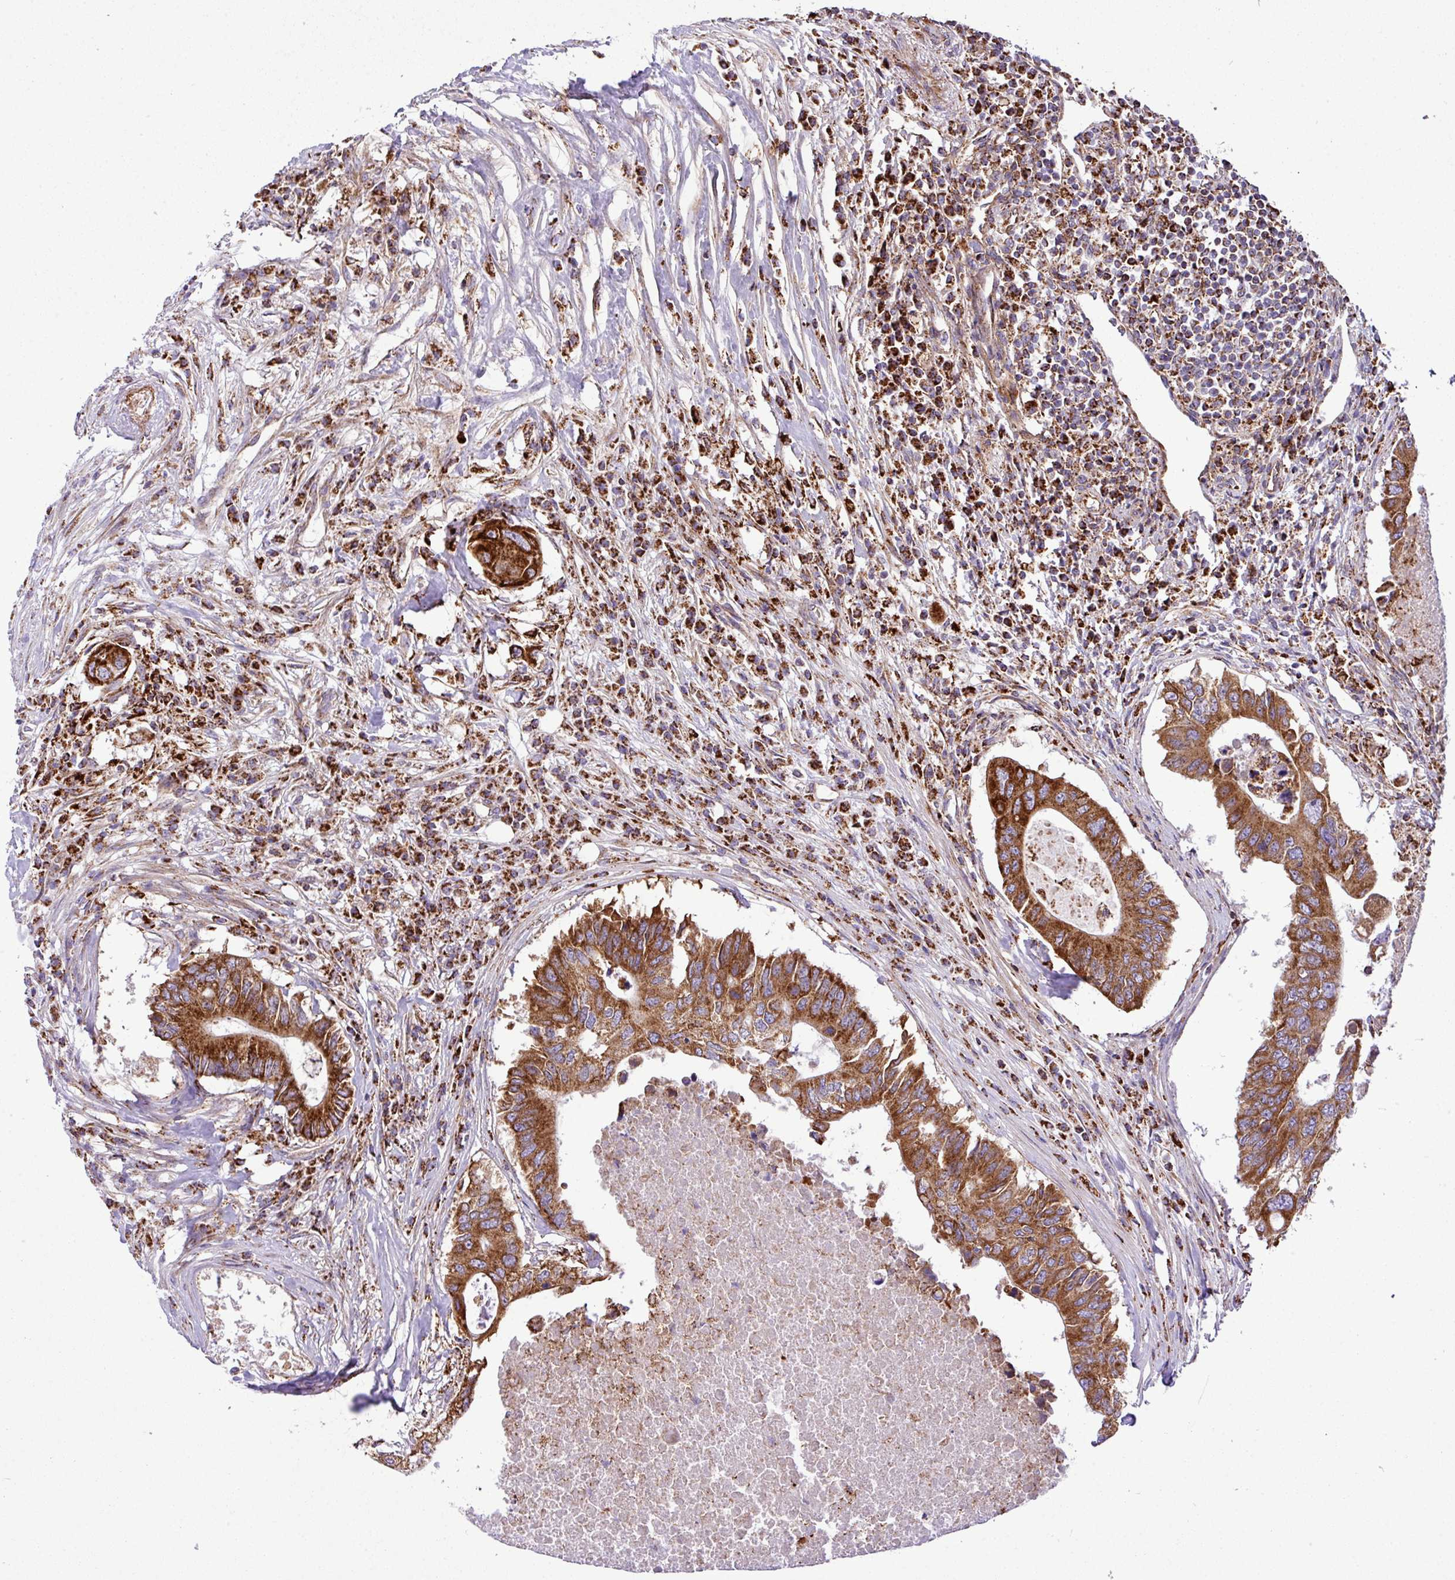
{"staining": {"intensity": "strong", "quantity": ">75%", "location": "cytoplasmic/membranous"}, "tissue": "colorectal cancer", "cell_type": "Tumor cells", "image_type": "cancer", "snomed": [{"axis": "morphology", "description": "Adenocarcinoma, NOS"}, {"axis": "topography", "description": "Colon"}], "caption": "The histopathology image demonstrates a brown stain indicating the presence of a protein in the cytoplasmic/membranous of tumor cells in colorectal cancer (adenocarcinoma). The staining was performed using DAB to visualize the protein expression in brown, while the nuclei were stained in blue with hematoxylin (Magnification: 20x).", "gene": "ZNF569", "patient": {"sex": "male", "age": 71}}